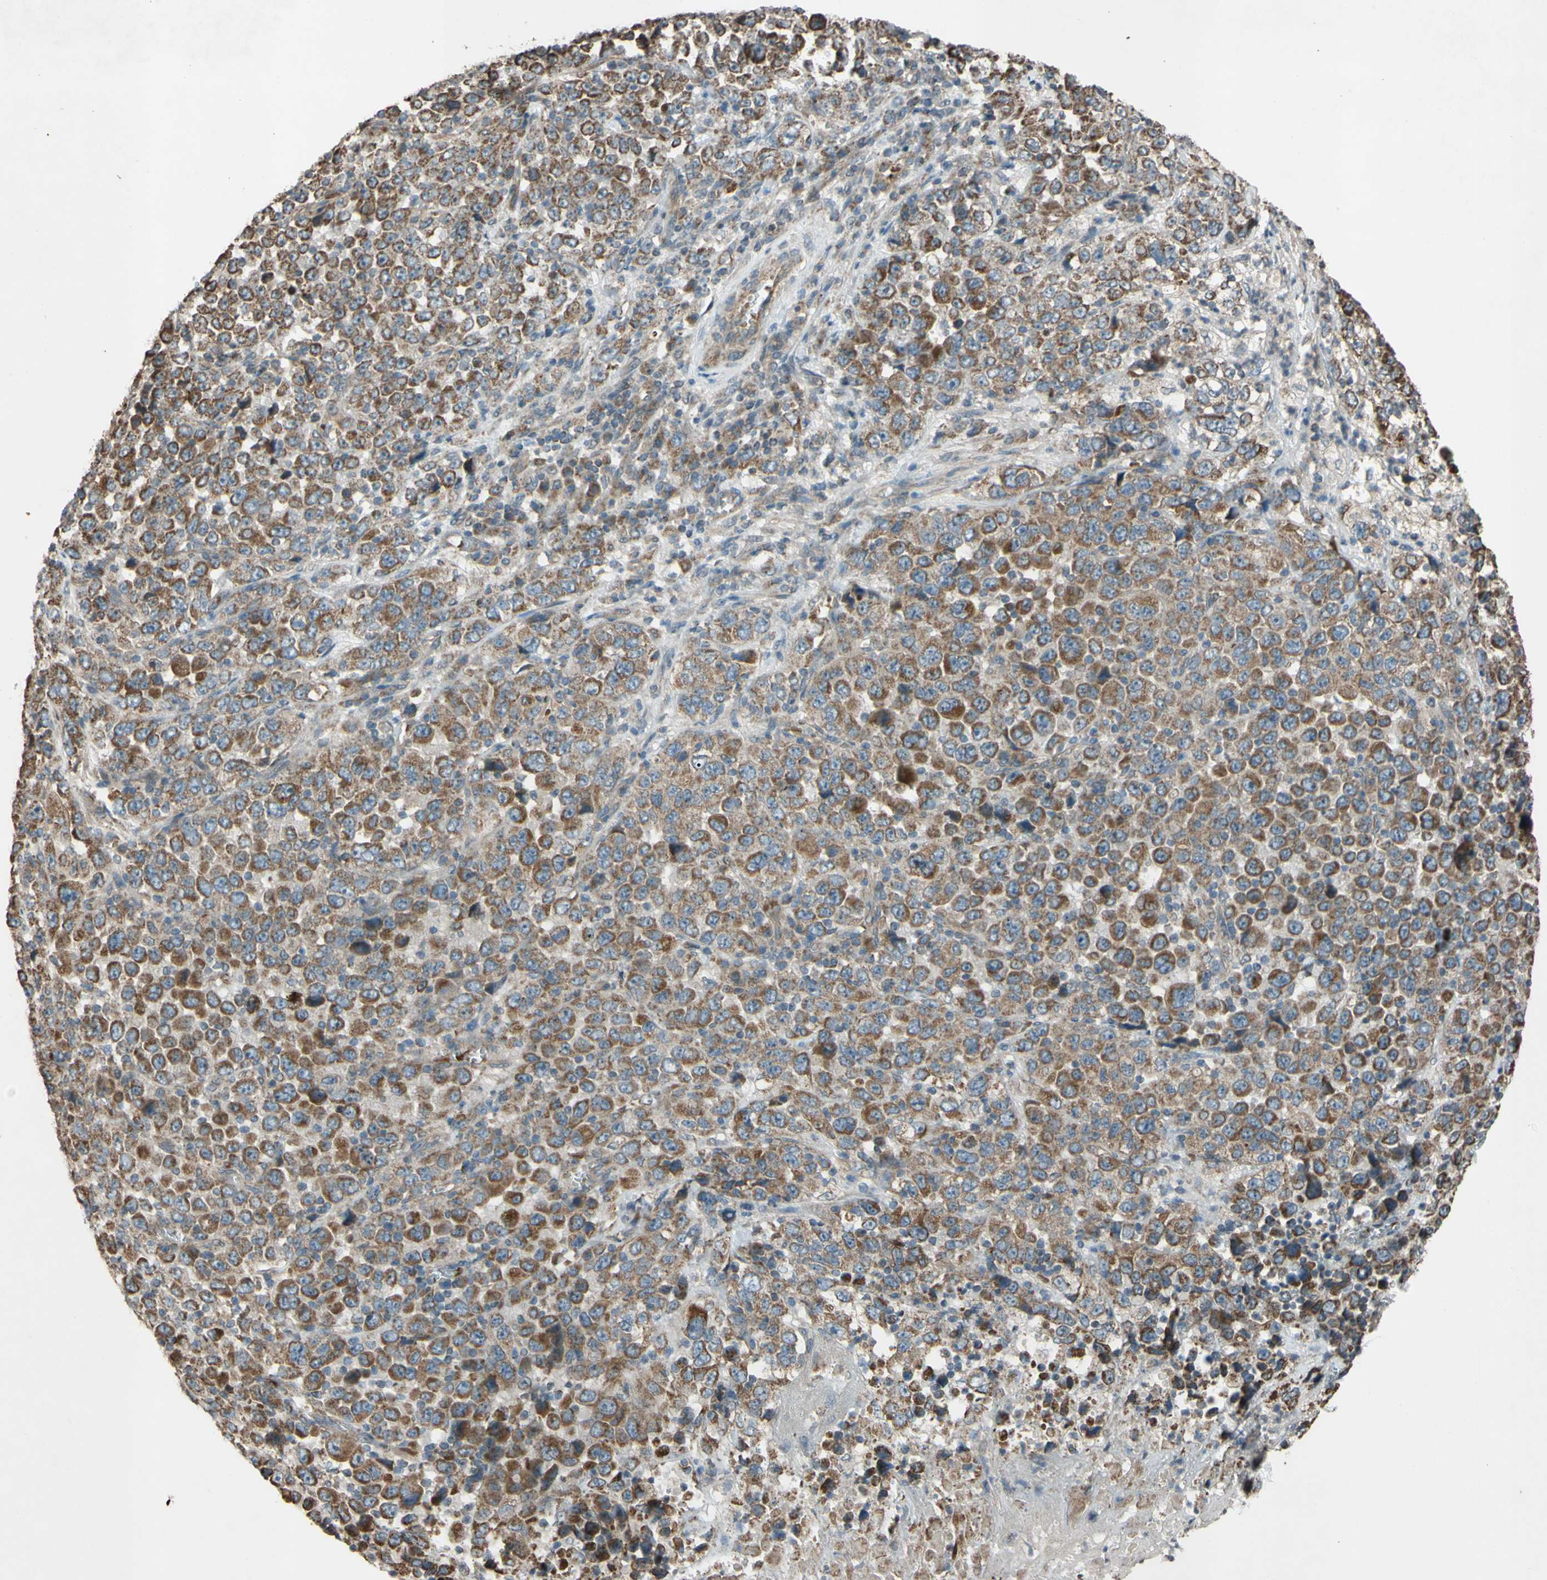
{"staining": {"intensity": "moderate", "quantity": ">75%", "location": "cytoplasmic/membranous"}, "tissue": "stomach cancer", "cell_type": "Tumor cells", "image_type": "cancer", "snomed": [{"axis": "morphology", "description": "Normal tissue, NOS"}, {"axis": "morphology", "description": "Adenocarcinoma, NOS"}, {"axis": "topography", "description": "Stomach, upper"}, {"axis": "topography", "description": "Stomach"}], "caption": "Human stomach adenocarcinoma stained with a brown dye reveals moderate cytoplasmic/membranous positive expression in approximately >75% of tumor cells.", "gene": "ACOT8", "patient": {"sex": "male", "age": 59}}